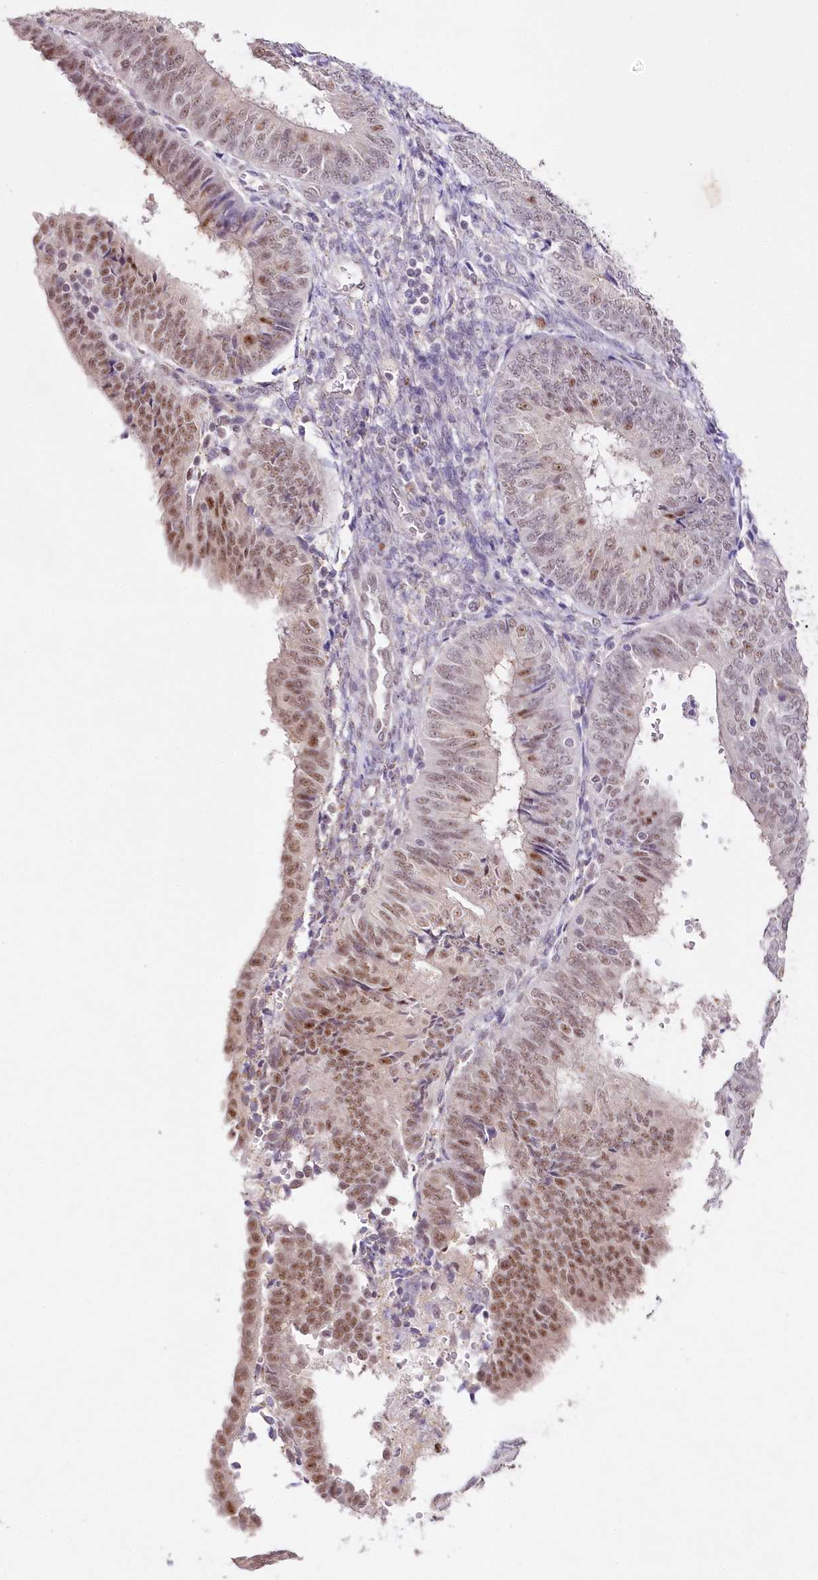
{"staining": {"intensity": "moderate", "quantity": "25%-75%", "location": "nuclear"}, "tissue": "endometrial cancer", "cell_type": "Tumor cells", "image_type": "cancer", "snomed": [{"axis": "morphology", "description": "Adenocarcinoma, NOS"}, {"axis": "topography", "description": "Endometrium"}], "caption": "An IHC micrograph of neoplastic tissue is shown. Protein staining in brown highlights moderate nuclear positivity in adenocarcinoma (endometrial) within tumor cells.", "gene": "RBM27", "patient": {"sex": "female", "age": 58}}